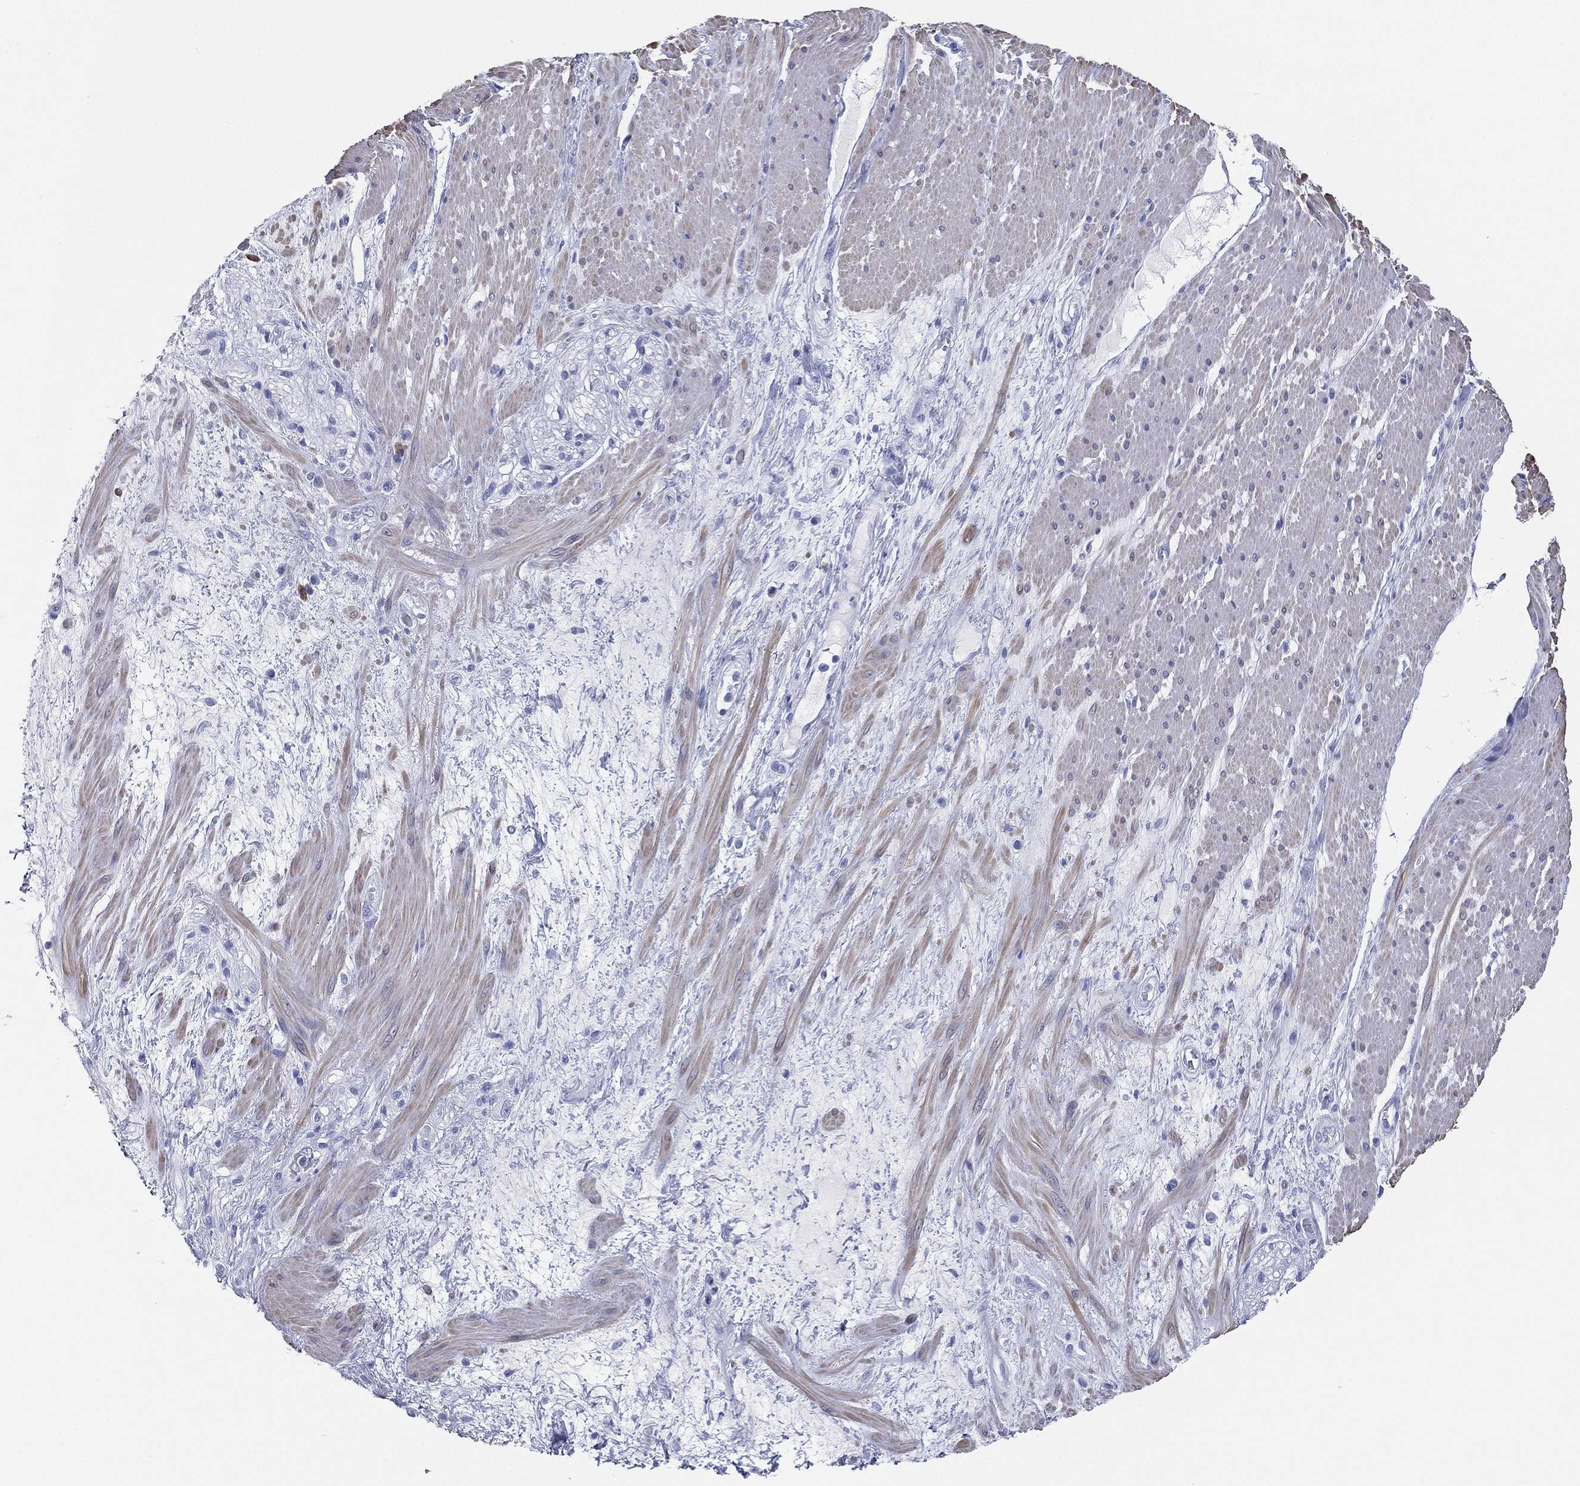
{"staining": {"intensity": "negative", "quantity": "none", "location": "none"}, "tissue": "smooth muscle", "cell_type": "Smooth muscle cells", "image_type": "normal", "snomed": [{"axis": "morphology", "description": "Normal tissue, NOS"}, {"axis": "topography", "description": "Soft tissue"}, {"axis": "topography", "description": "Smooth muscle"}], "caption": "Immunohistochemistry micrograph of benign smooth muscle stained for a protein (brown), which reveals no positivity in smooth muscle cells. Nuclei are stained in blue.", "gene": "CD79A", "patient": {"sex": "male", "age": 72}}